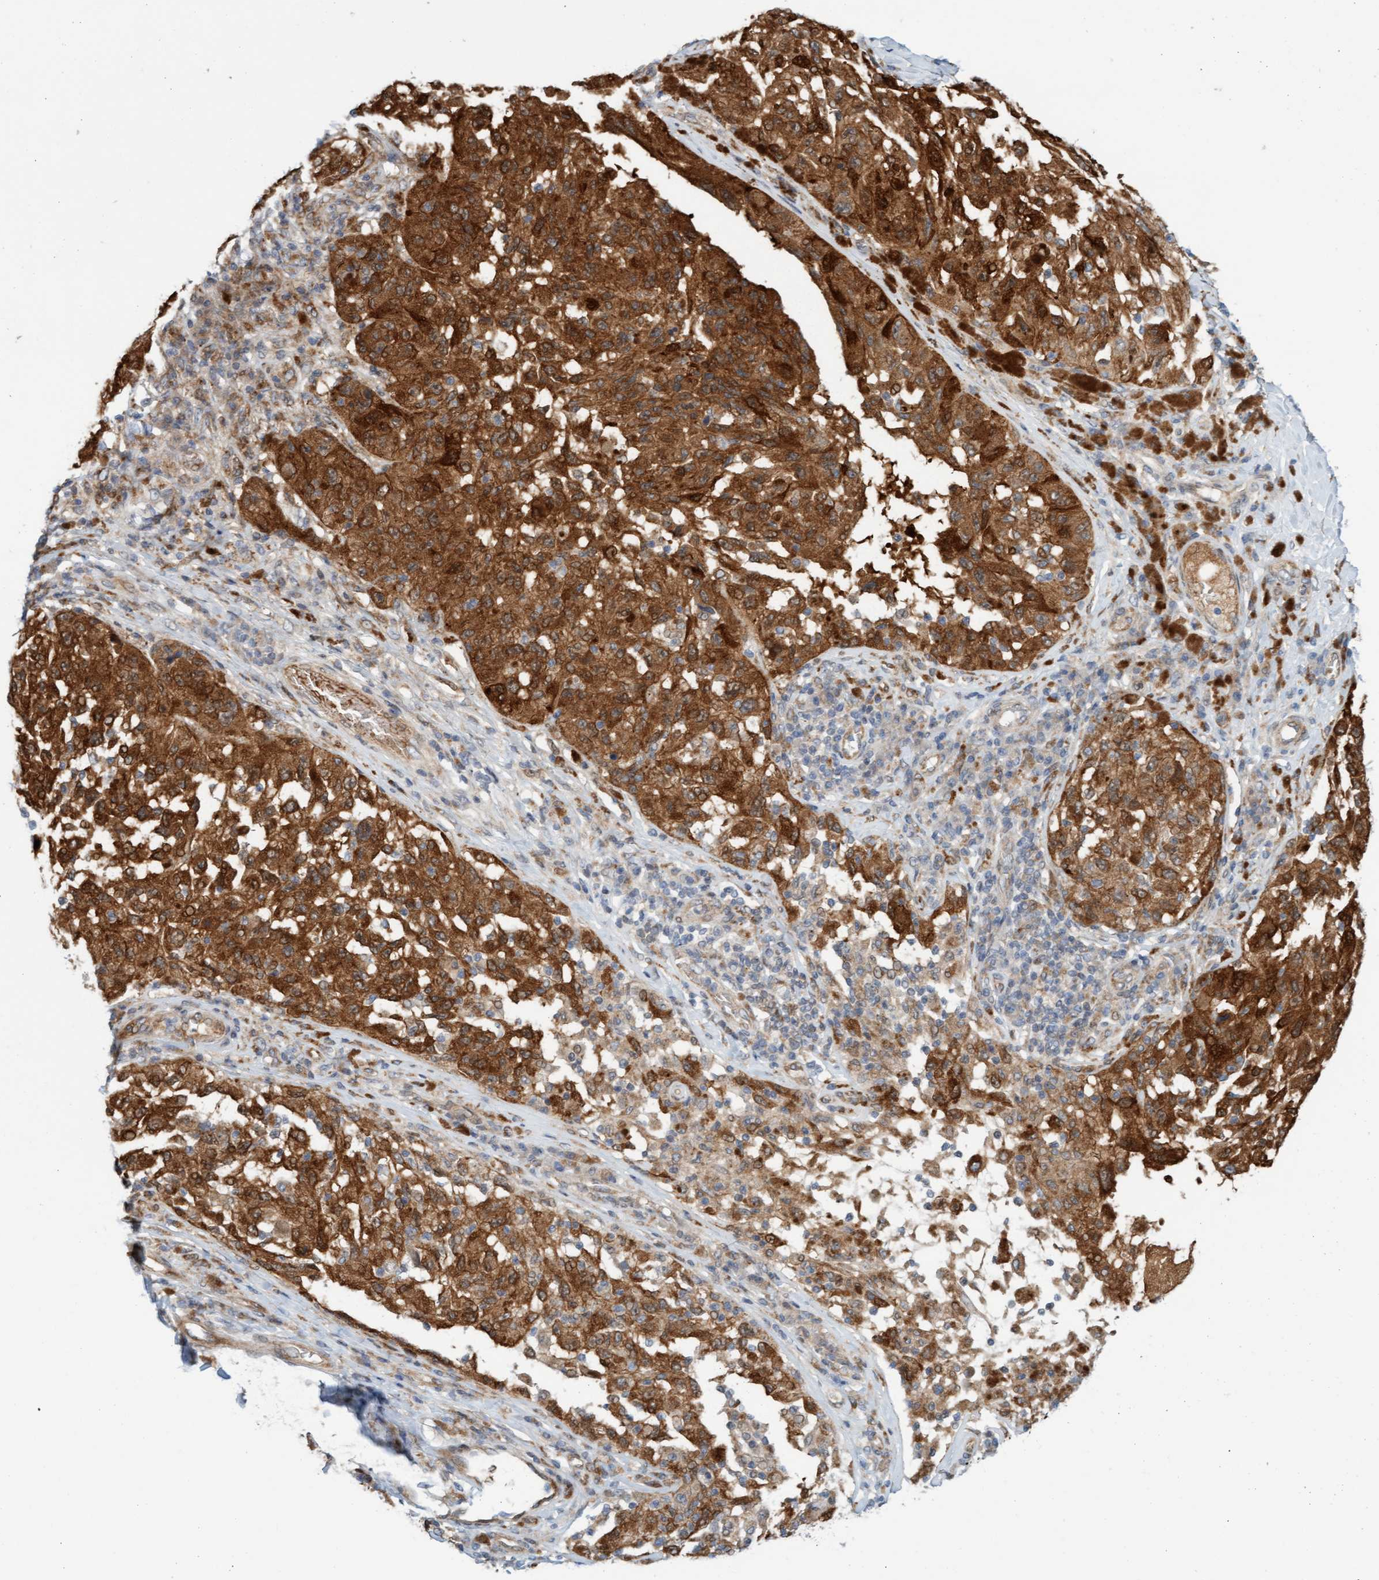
{"staining": {"intensity": "strong", "quantity": ">75%", "location": "cytoplasmic/membranous"}, "tissue": "melanoma", "cell_type": "Tumor cells", "image_type": "cancer", "snomed": [{"axis": "morphology", "description": "Malignant melanoma, NOS"}, {"axis": "topography", "description": "Skin"}], "caption": "An image of human melanoma stained for a protein demonstrates strong cytoplasmic/membranous brown staining in tumor cells.", "gene": "EIF4EBP1", "patient": {"sex": "female", "age": 73}}